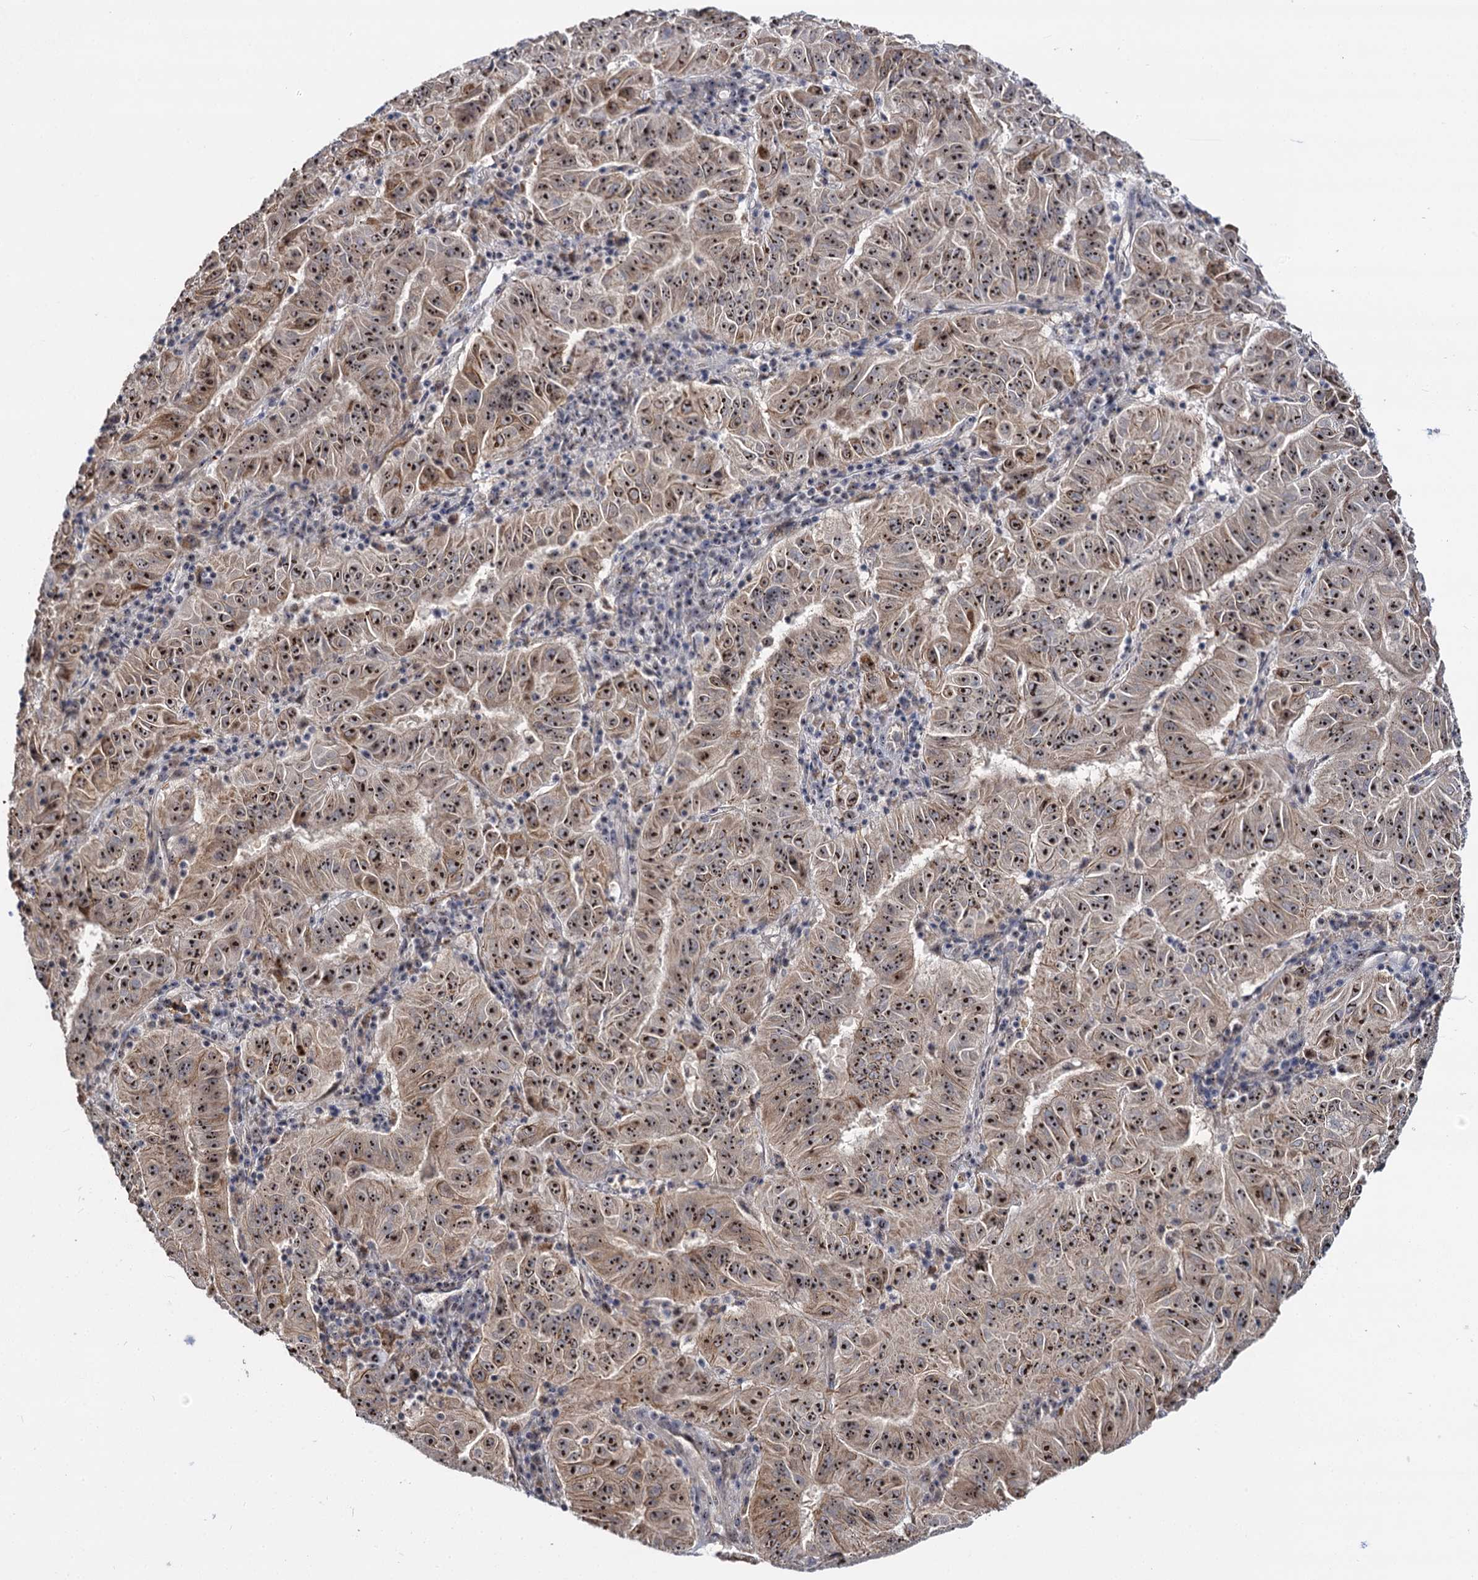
{"staining": {"intensity": "strong", "quantity": ">75%", "location": "cytoplasmic/membranous,nuclear"}, "tissue": "pancreatic cancer", "cell_type": "Tumor cells", "image_type": "cancer", "snomed": [{"axis": "morphology", "description": "Adenocarcinoma, NOS"}, {"axis": "topography", "description": "Pancreas"}], "caption": "Brown immunohistochemical staining in human pancreatic adenocarcinoma reveals strong cytoplasmic/membranous and nuclear expression in approximately >75% of tumor cells.", "gene": "SUPT20H", "patient": {"sex": "male", "age": 63}}